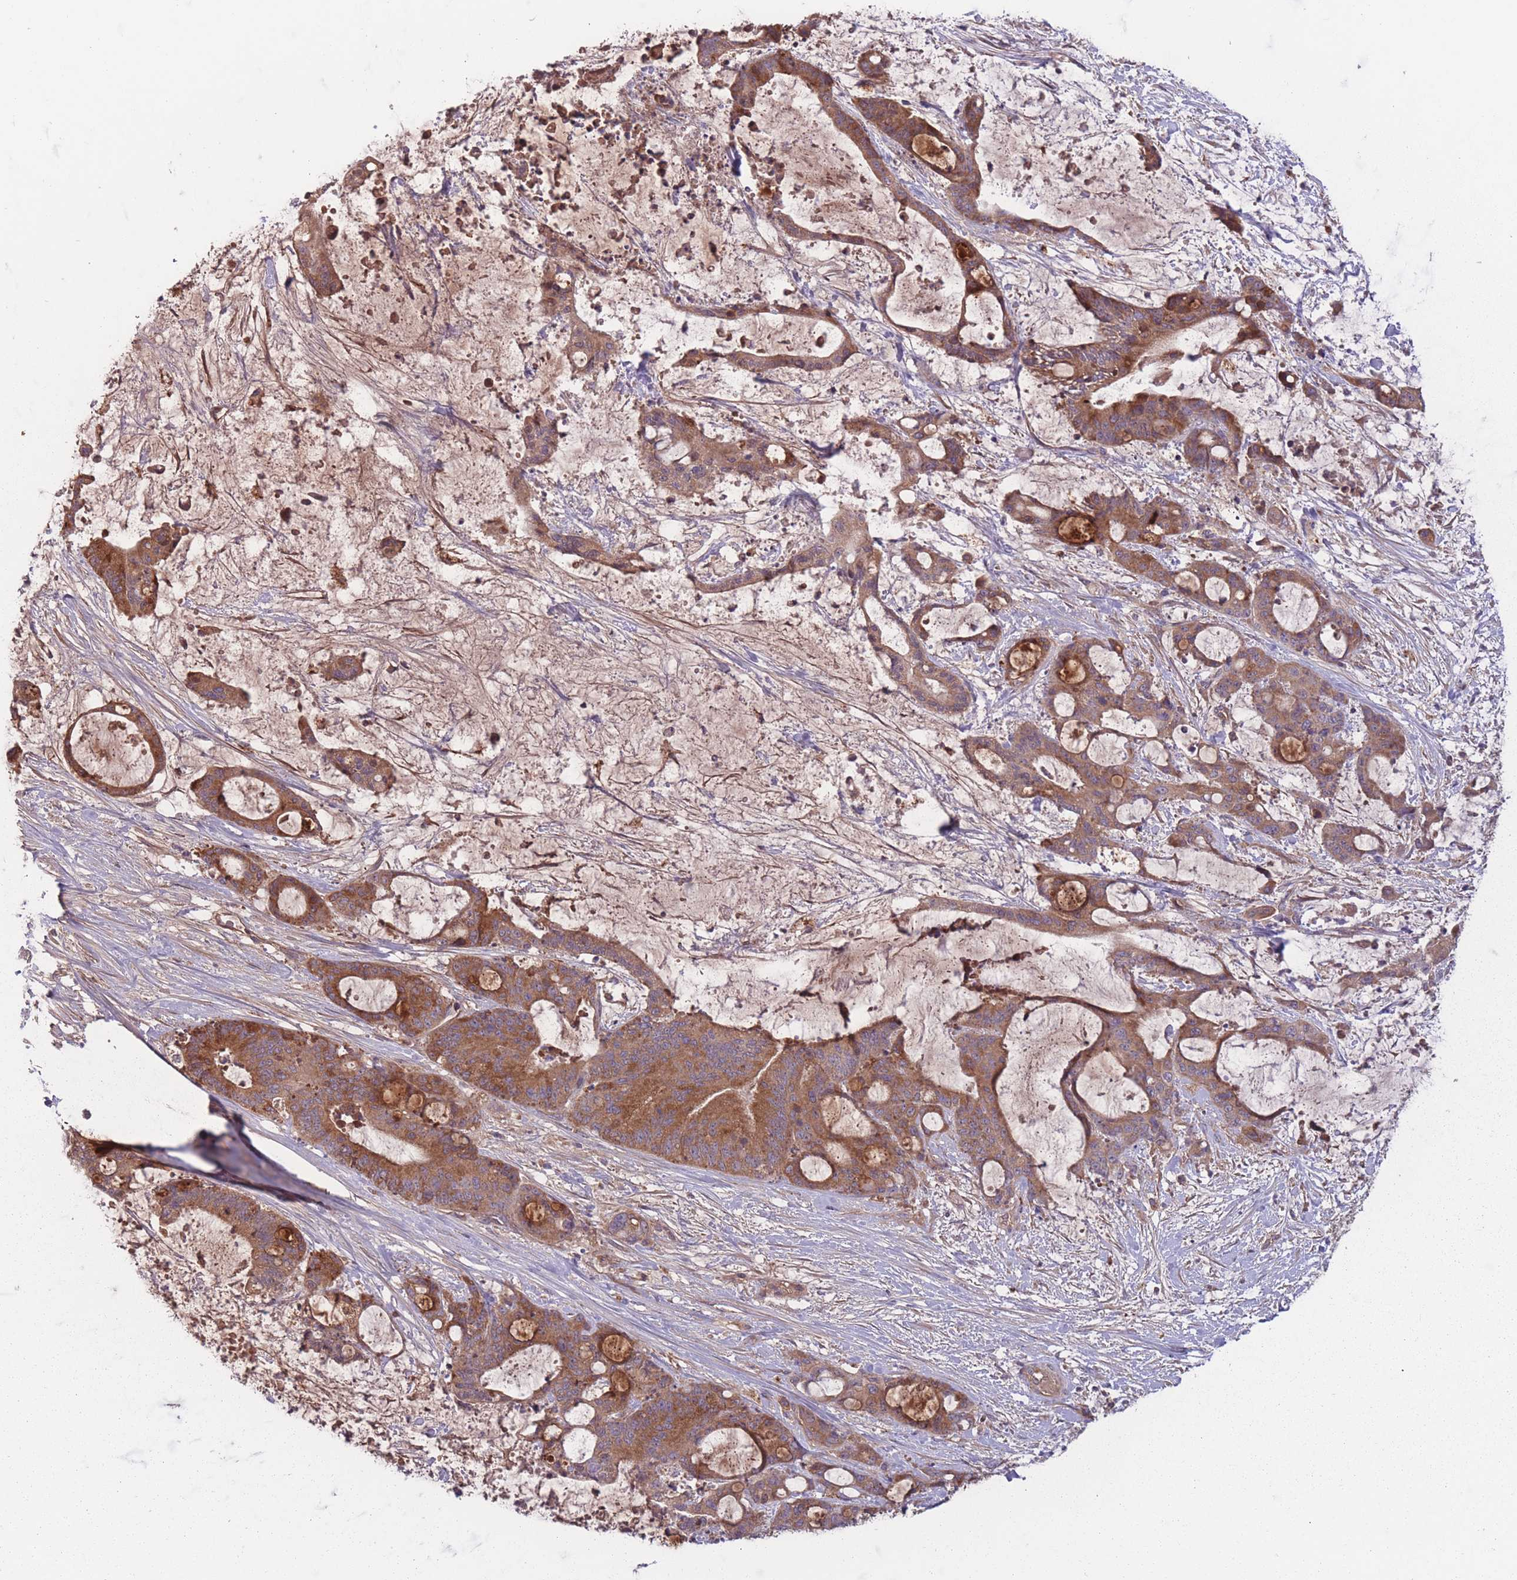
{"staining": {"intensity": "moderate", "quantity": ">75%", "location": "cytoplasmic/membranous"}, "tissue": "liver cancer", "cell_type": "Tumor cells", "image_type": "cancer", "snomed": [{"axis": "morphology", "description": "Normal tissue, NOS"}, {"axis": "morphology", "description": "Cholangiocarcinoma"}, {"axis": "topography", "description": "Liver"}, {"axis": "topography", "description": "Peripheral nerve tissue"}], "caption": "Human liver cancer stained for a protein (brown) reveals moderate cytoplasmic/membranous positive expression in approximately >75% of tumor cells.", "gene": "ITPKC", "patient": {"sex": "female", "age": 73}}